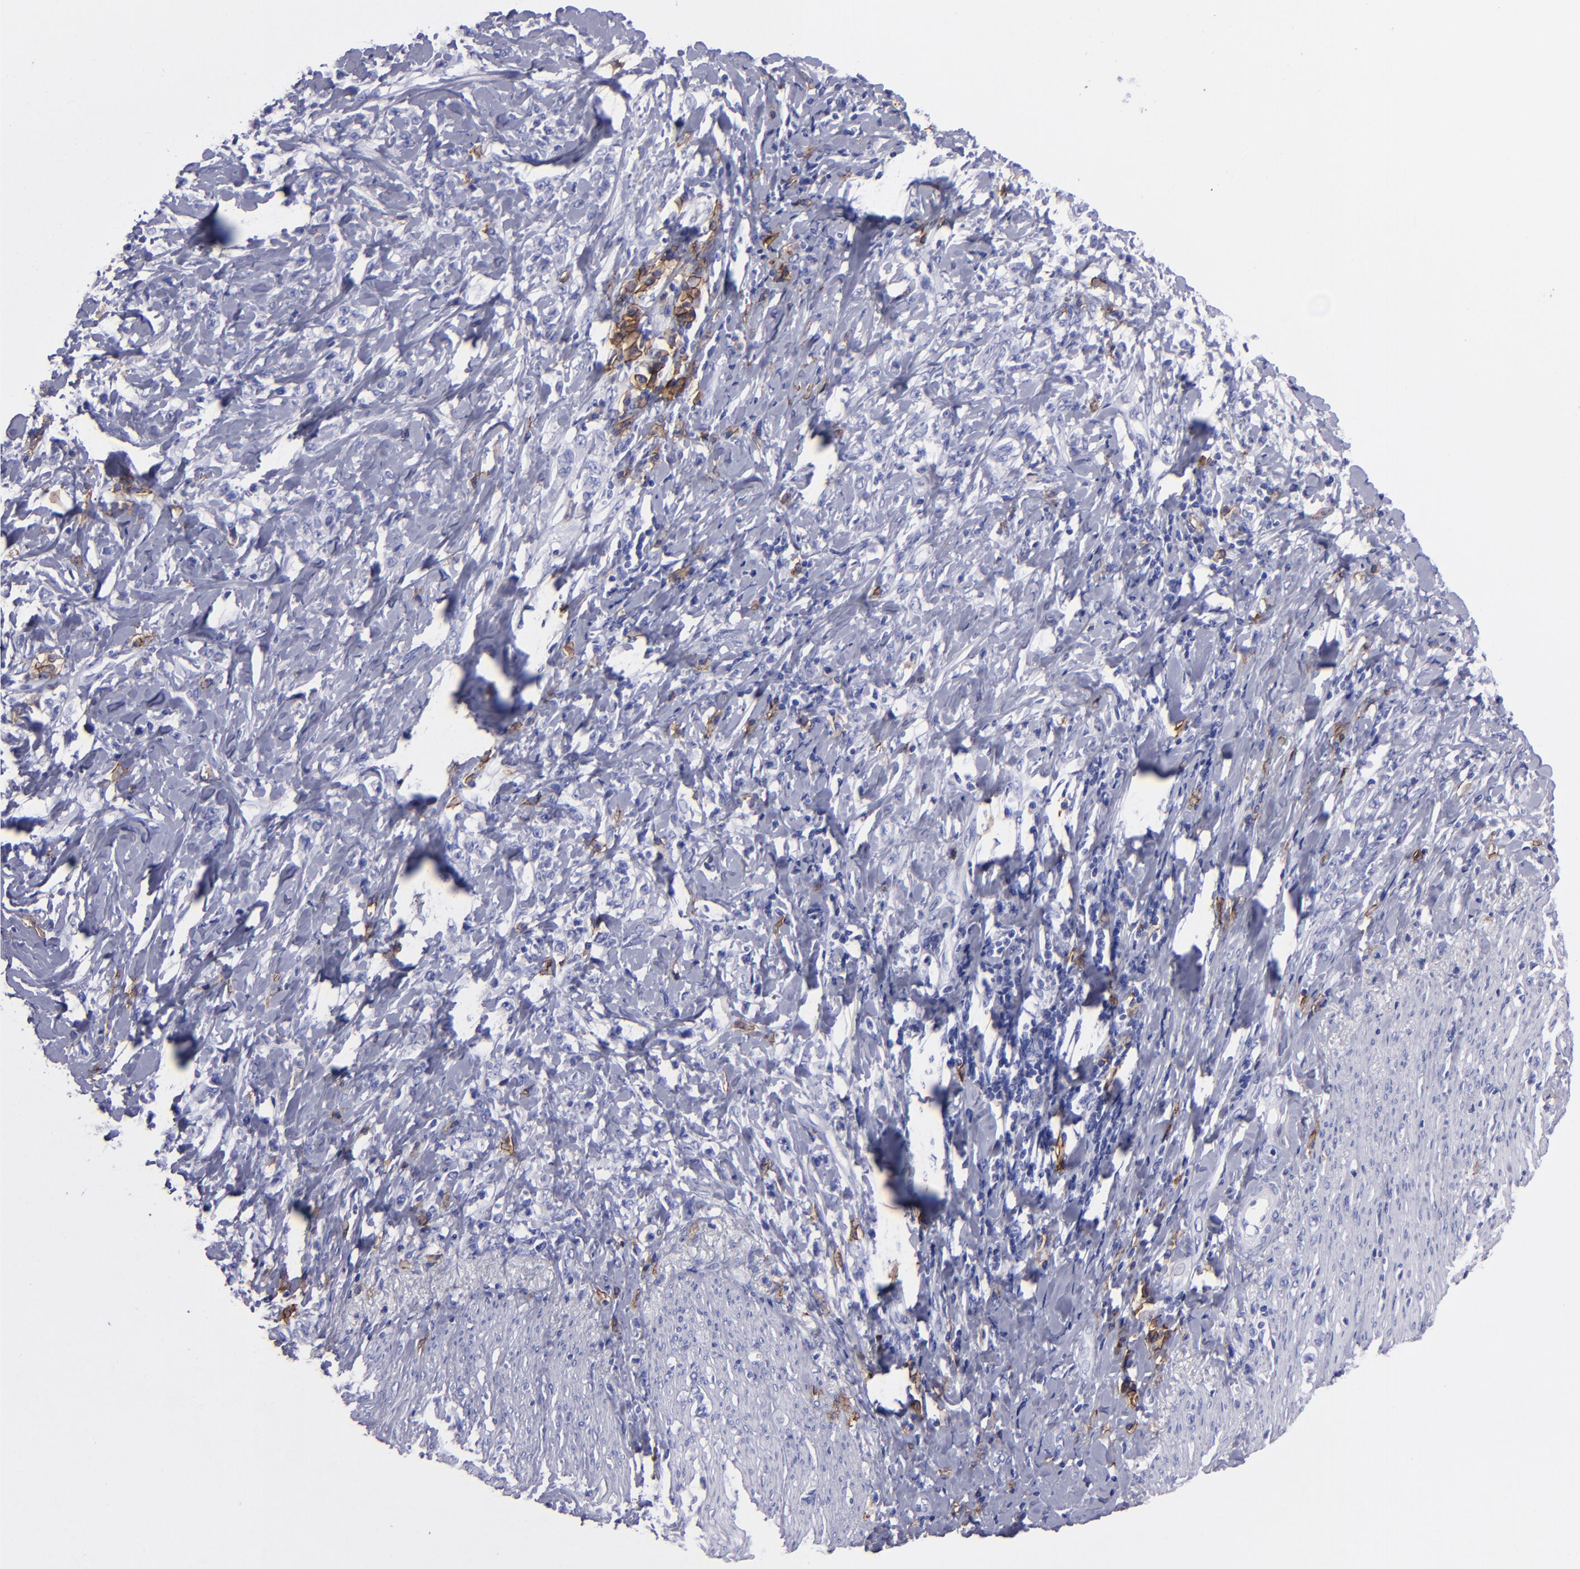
{"staining": {"intensity": "negative", "quantity": "none", "location": "none"}, "tissue": "stomach cancer", "cell_type": "Tumor cells", "image_type": "cancer", "snomed": [{"axis": "morphology", "description": "Adenocarcinoma, NOS"}, {"axis": "topography", "description": "Stomach, lower"}], "caption": "Micrograph shows no significant protein positivity in tumor cells of stomach adenocarcinoma.", "gene": "CD38", "patient": {"sex": "male", "age": 88}}